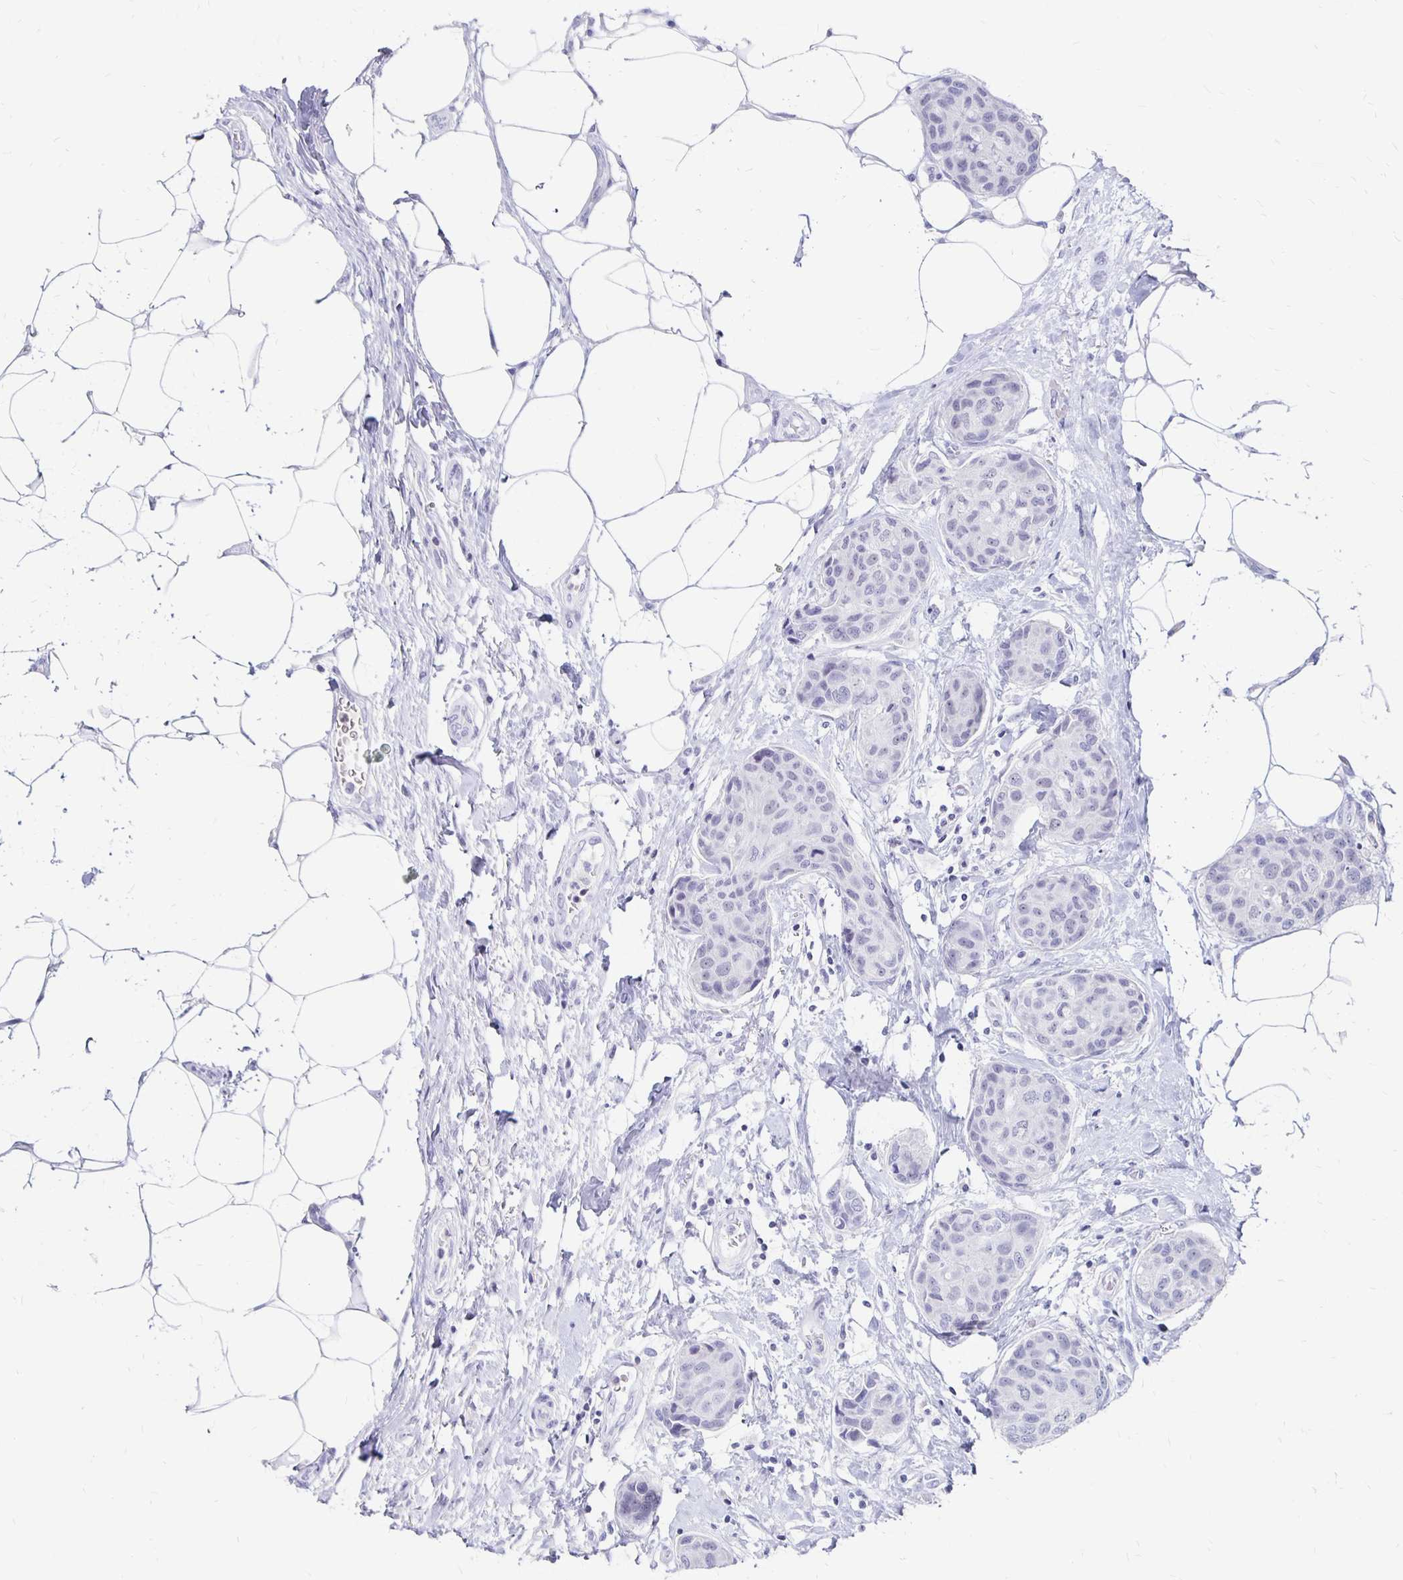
{"staining": {"intensity": "negative", "quantity": "none", "location": "none"}, "tissue": "breast cancer", "cell_type": "Tumor cells", "image_type": "cancer", "snomed": [{"axis": "morphology", "description": "Duct carcinoma"}, {"axis": "topography", "description": "Breast"}], "caption": "Tumor cells show no significant protein expression in breast cancer (invasive ductal carcinoma).", "gene": "SYT2", "patient": {"sex": "female", "age": 80}}